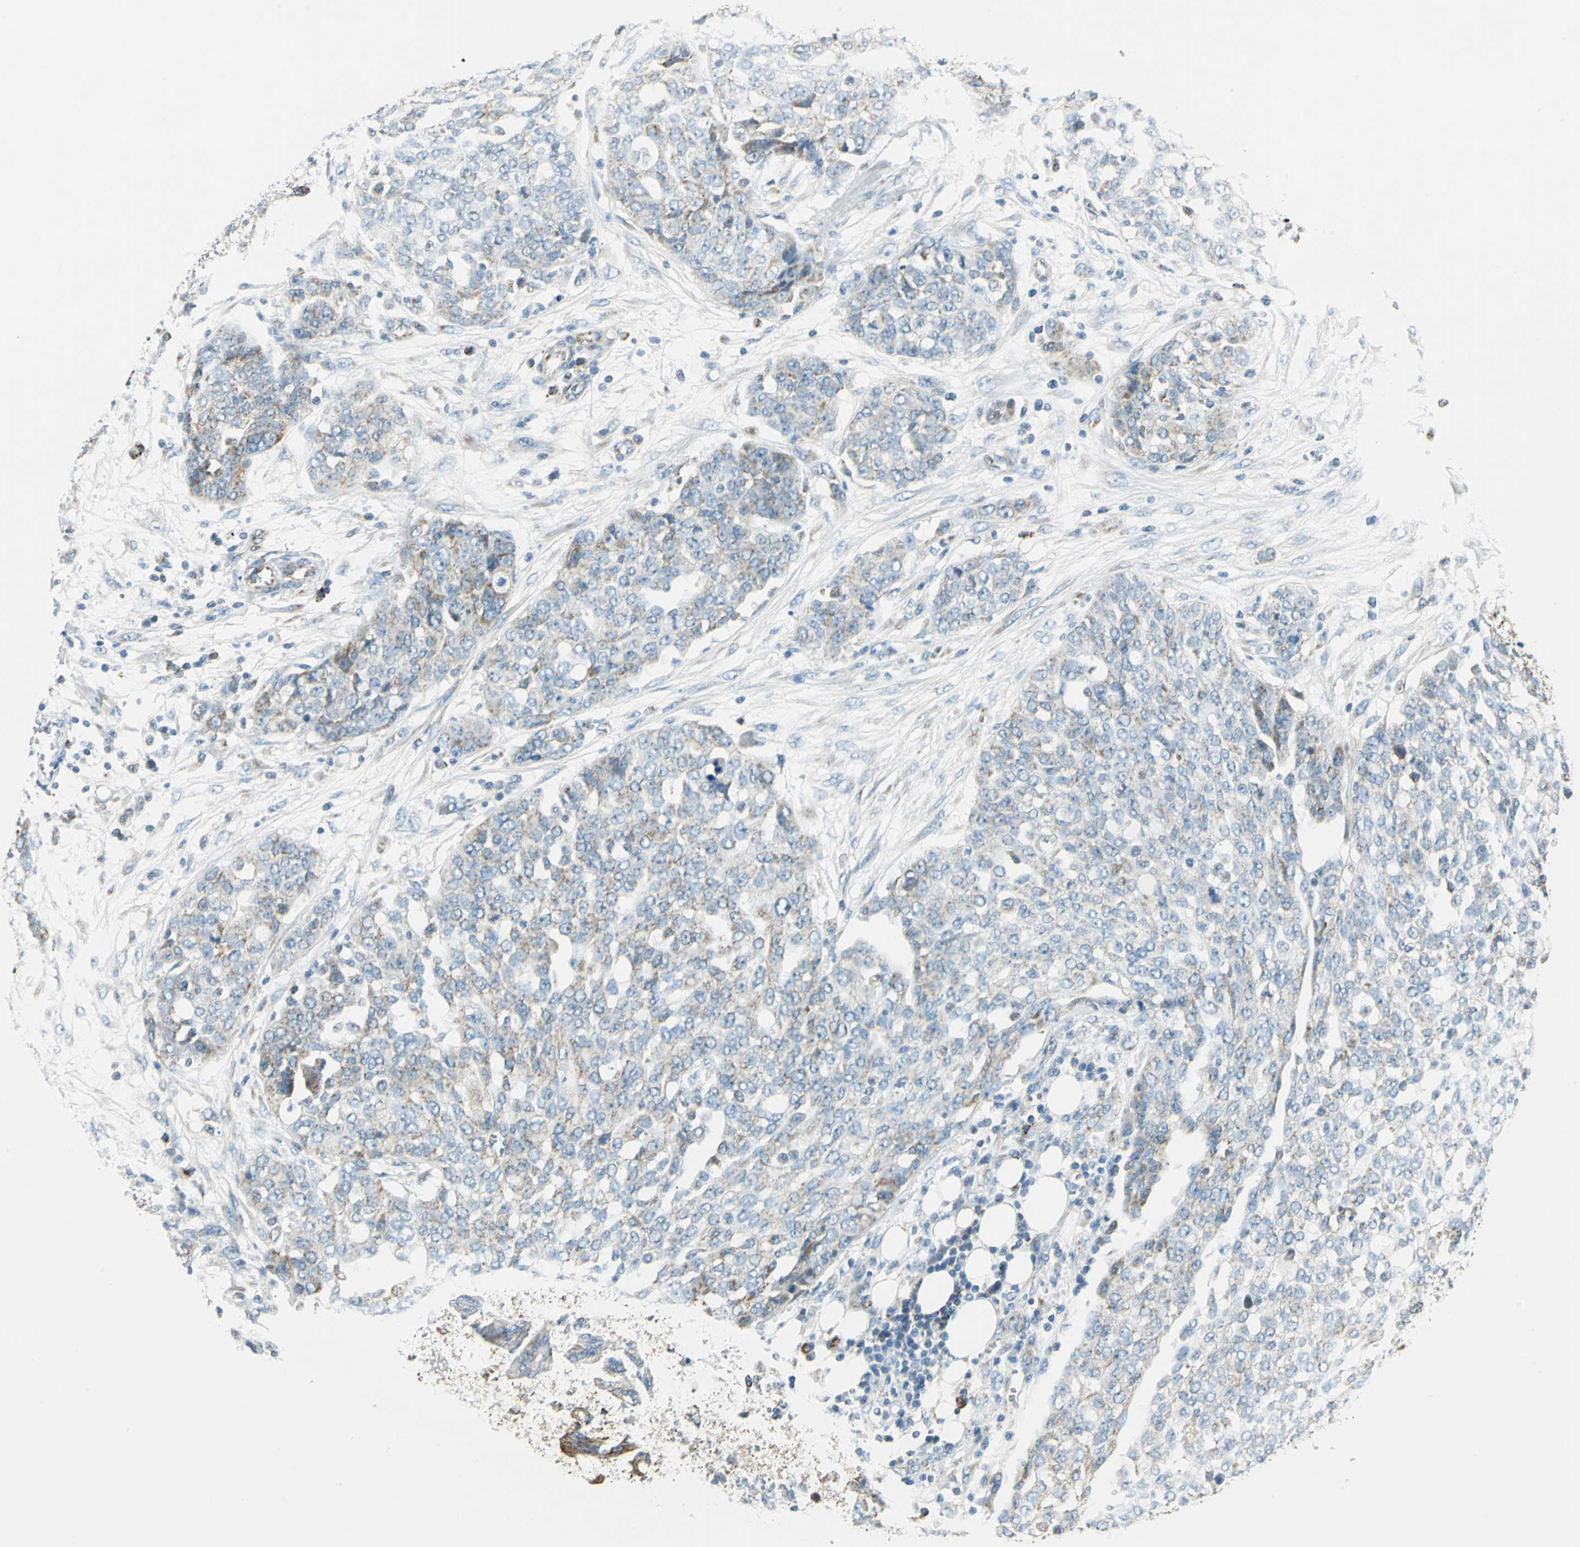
{"staining": {"intensity": "moderate", "quantity": "<25%", "location": "cytoplasmic/membranous"}, "tissue": "ovarian cancer", "cell_type": "Tumor cells", "image_type": "cancer", "snomed": [{"axis": "morphology", "description": "Cystadenocarcinoma, serous, NOS"}, {"axis": "topography", "description": "Soft tissue"}, {"axis": "topography", "description": "Ovary"}], "caption": "DAB immunohistochemical staining of human serous cystadenocarcinoma (ovarian) shows moderate cytoplasmic/membranous protein positivity in approximately <25% of tumor cells.", "gene": "ACADM", "patient": {"sex": "female", "age": 57}}